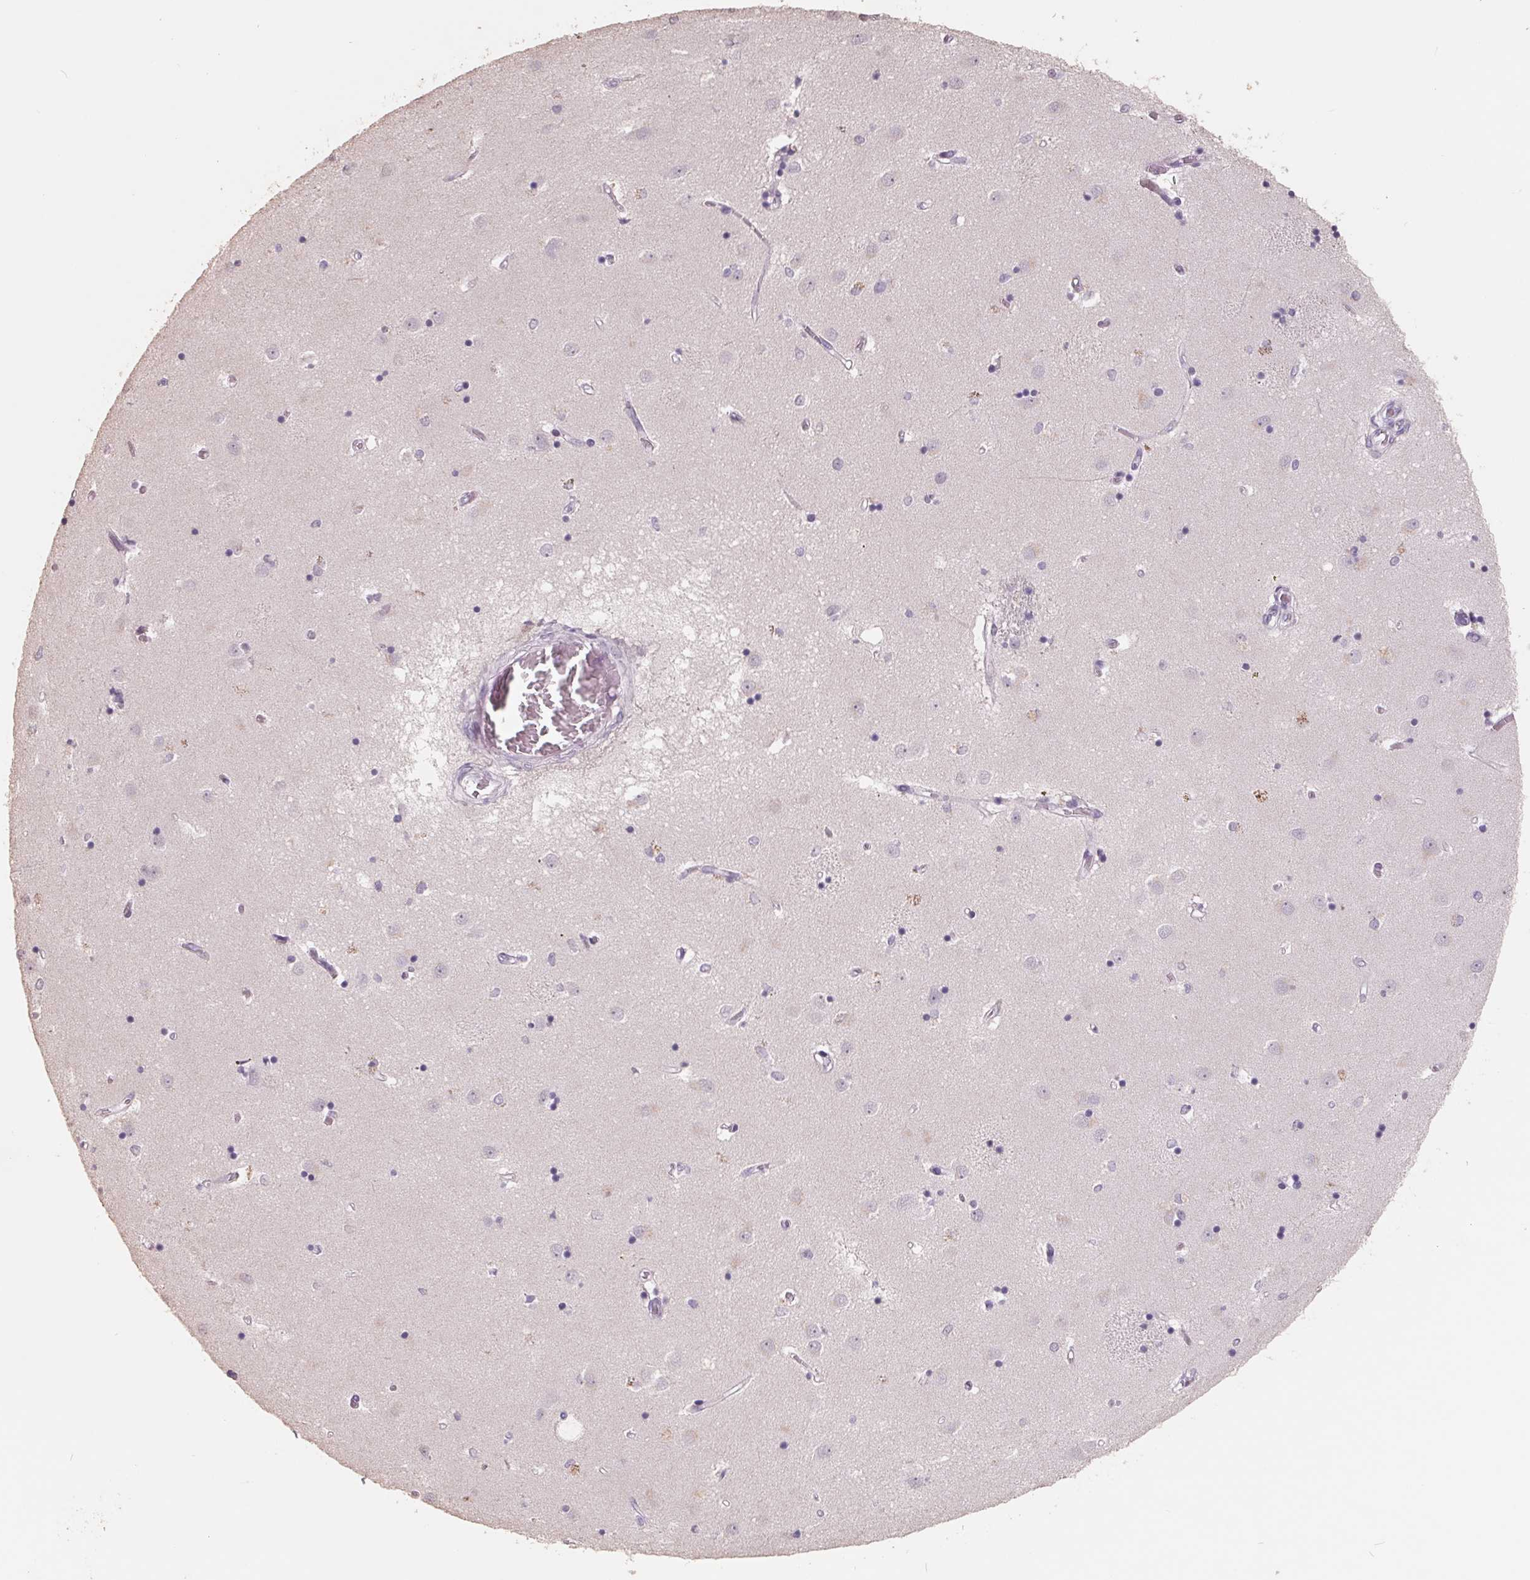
{"staining": {"intensity": "negative", "quantity": "none", "location": "none"}, "tissue": "caudate", "cell_type": "Glial cells", "image_type": "normal", "snomed": [{"axis": "morphology", "description": "Normal tissue, NOS"}, {"axis": "topography", "description": "Lateral ventricle wall"}], "caption": "This micrograph is of benign caudate stained with immunohistochemistry (IHC) to label a protein in brown with the nuclei are counter-stained blue. There is no positivity in glial cells.", "gene": "FTCD", "patient": {"sex": "male", "age": 54}}